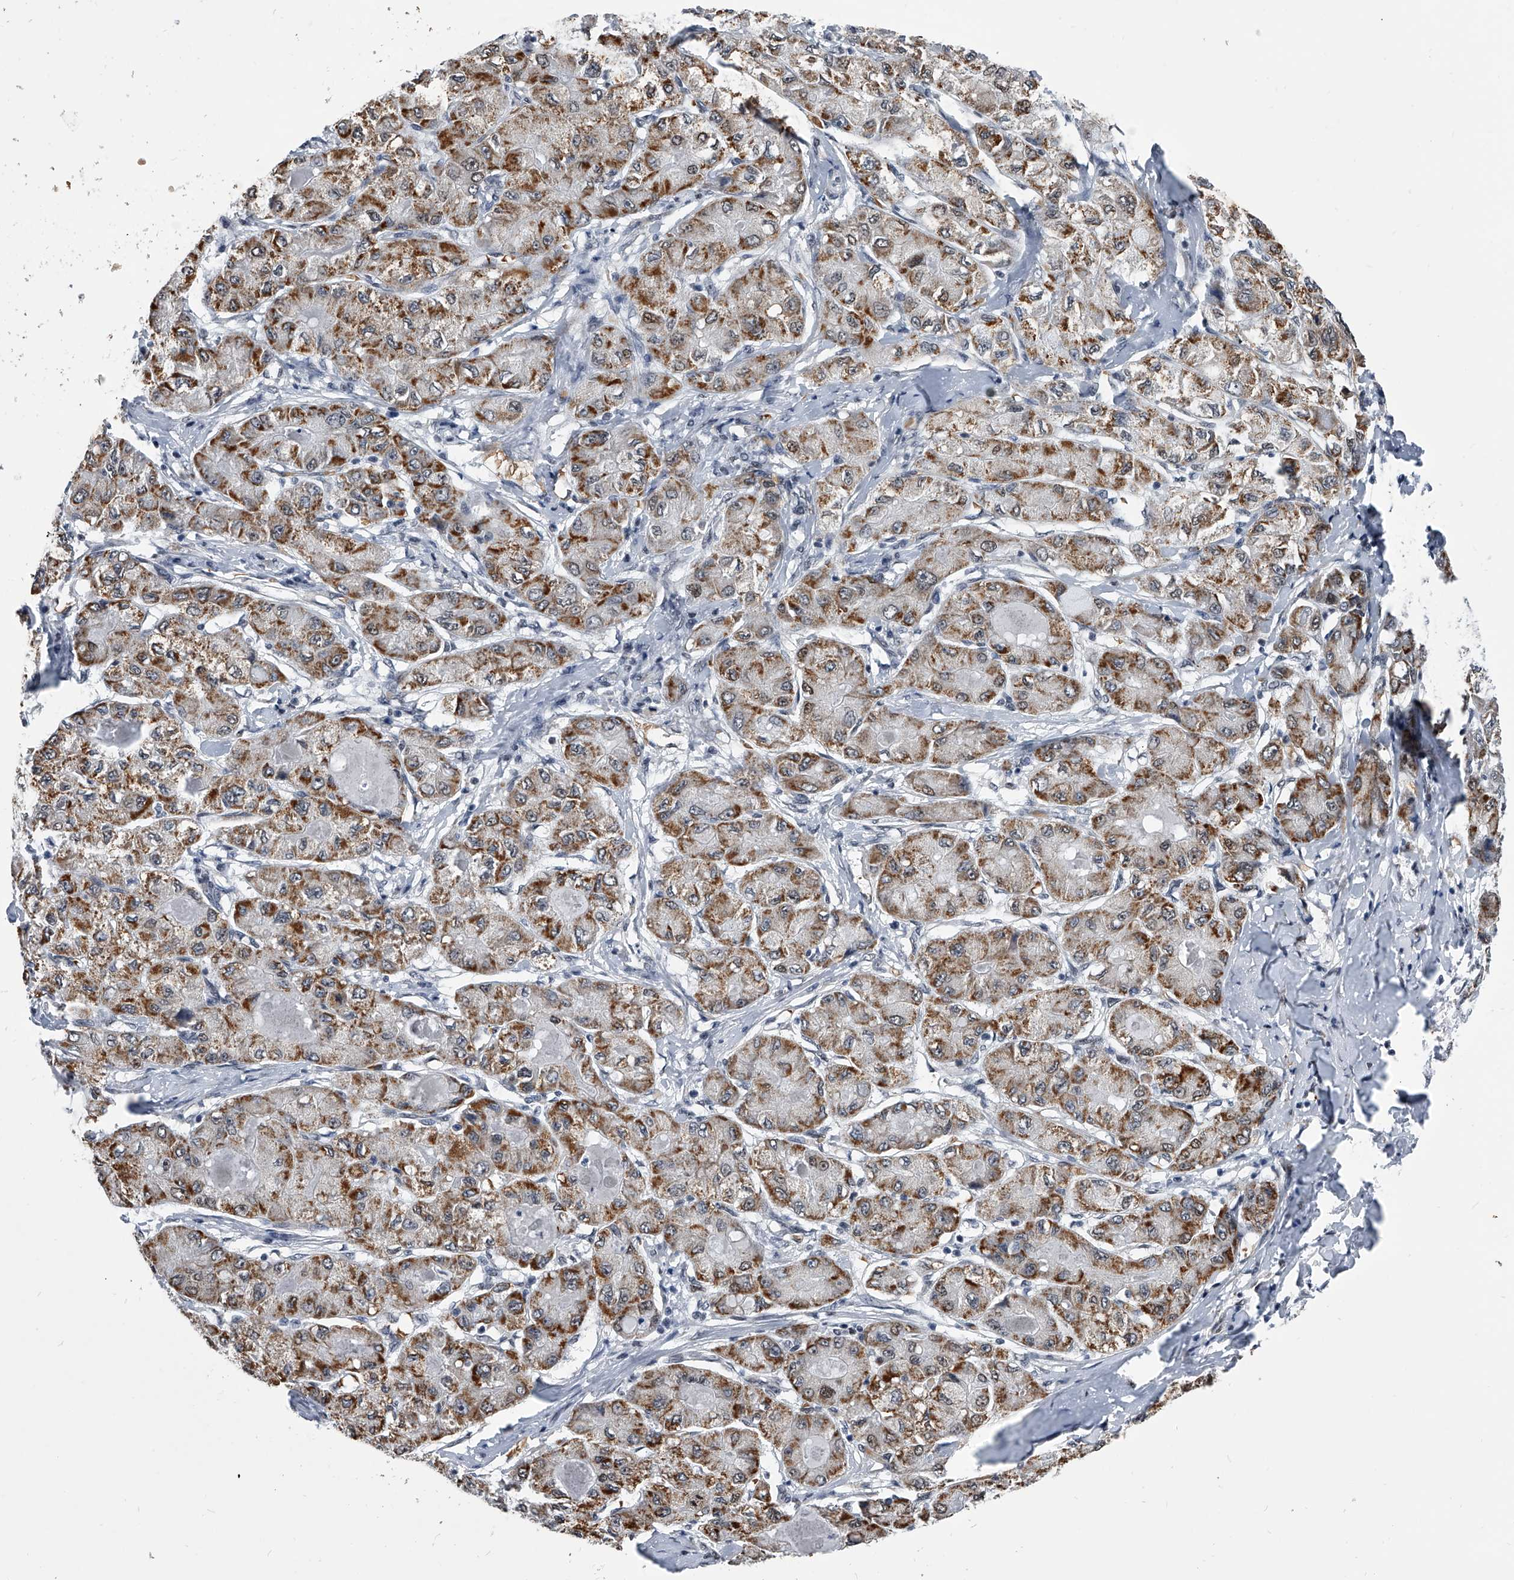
{"staining": {"intensity": "moderate", "quantity": ">75%", "location": "cytoplasmic/membranous,nuclear"}, "tissue": "liver cancer", "cell_type": "Tumor cells", "image_type": "cancer", "snomed": [{"axis": "morphology", "description": "Carcinoma, Hepatocellular, NOS"}, {"axis": "topography", "description": "Liver"}], "caption": "DAB immunohistochemical staining of hepatocellular carcinoma (liver) shows moderate cytoplasmic/membranous and nuclear protein expression in about >75% of tumor cells.", "gene": "SIM2", "patient": {"sex": "male", "age": 80}}